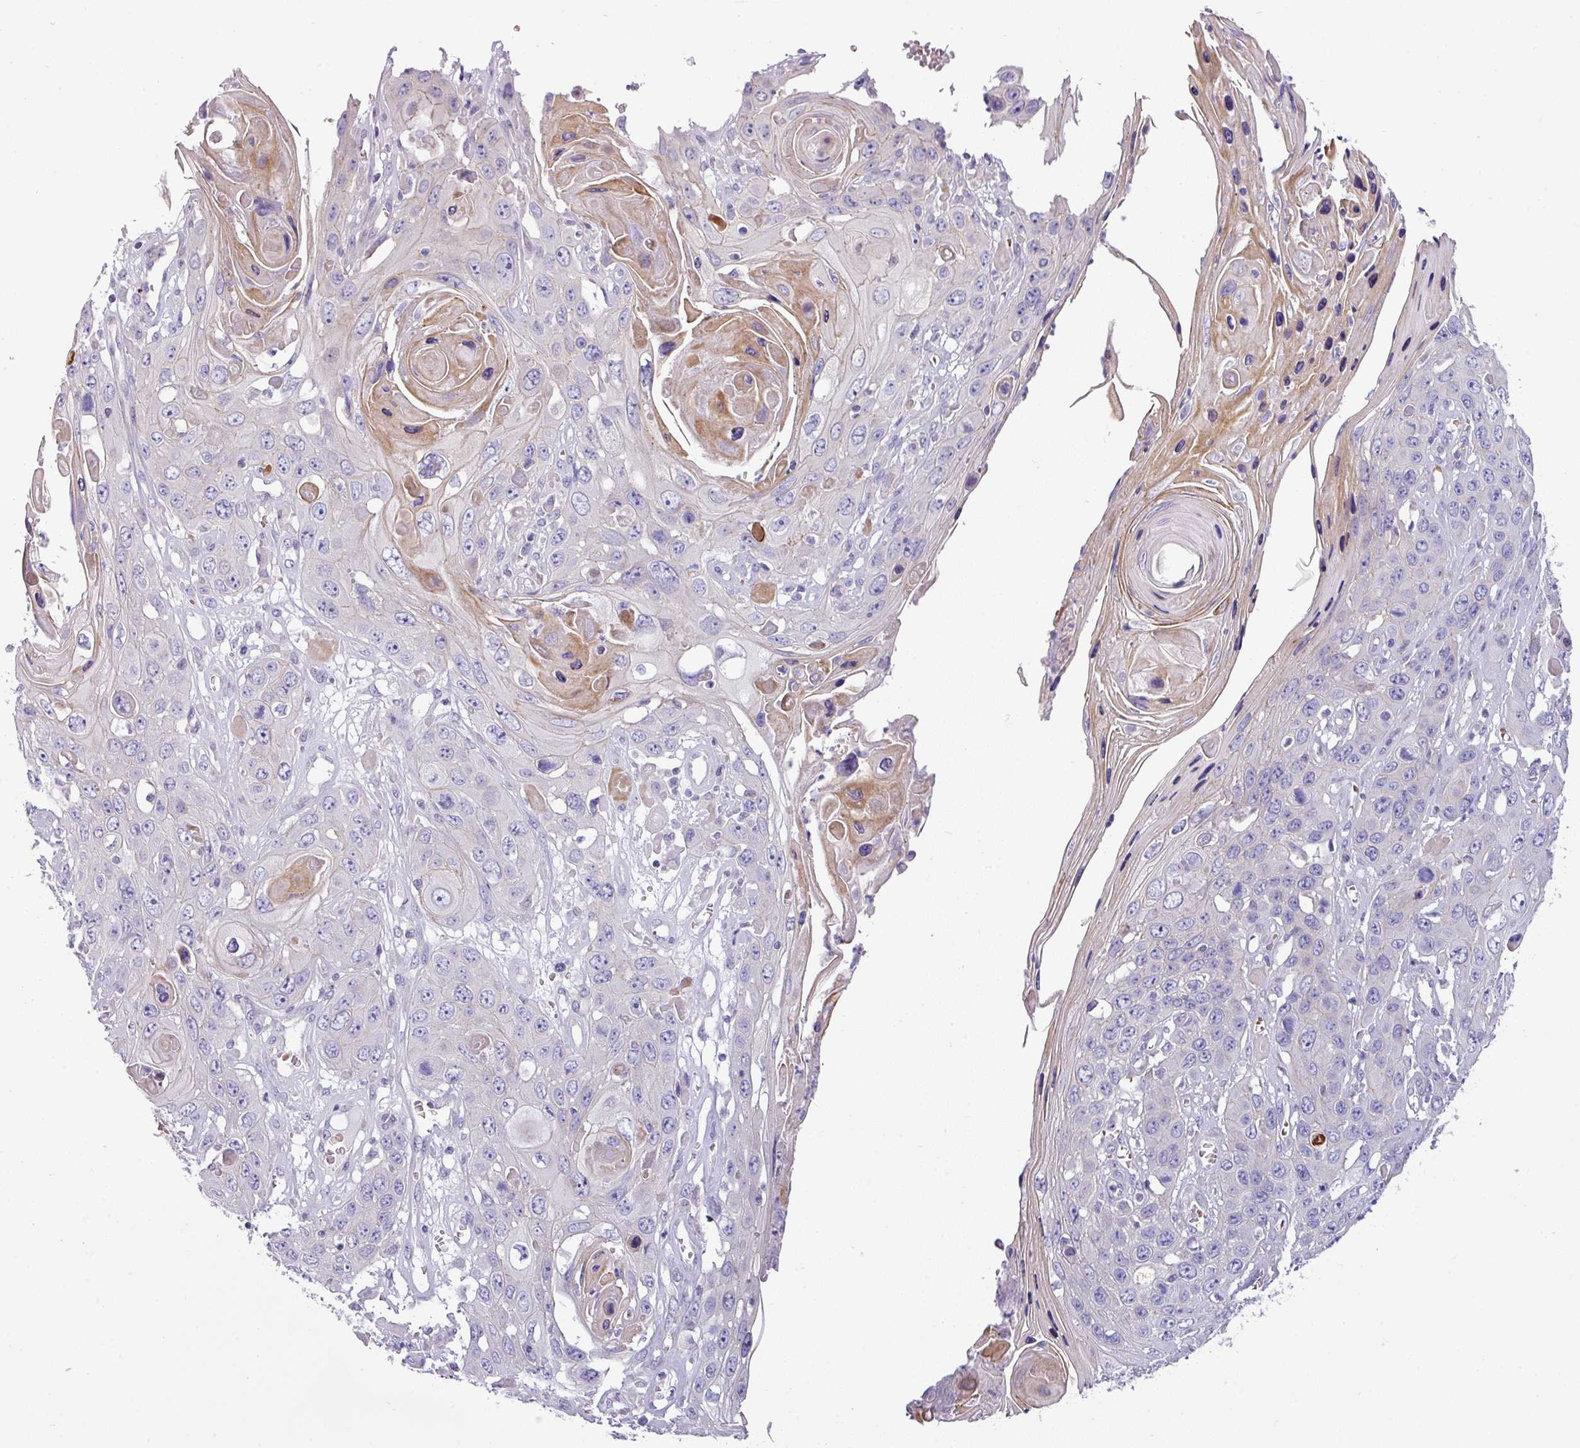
{"staining": {"intensity": "negative", "quantity": "none", "location": "none"}, "tissue": "skin cancer", "cell_type": "Tumor cells", "image_type": "cancer", "snomed": [{"axis": "morphology", "description": "Squamous cell carcinoma, NOS"}, {"axis": "topography", "description": "Skin"}], "caption": "Human skin cancer stained for a protein using immunohistochemistry demonstrates no expression in tumor cells.", "gene": "ACAP3", "patient": {"sex": "male", "age": 55}}